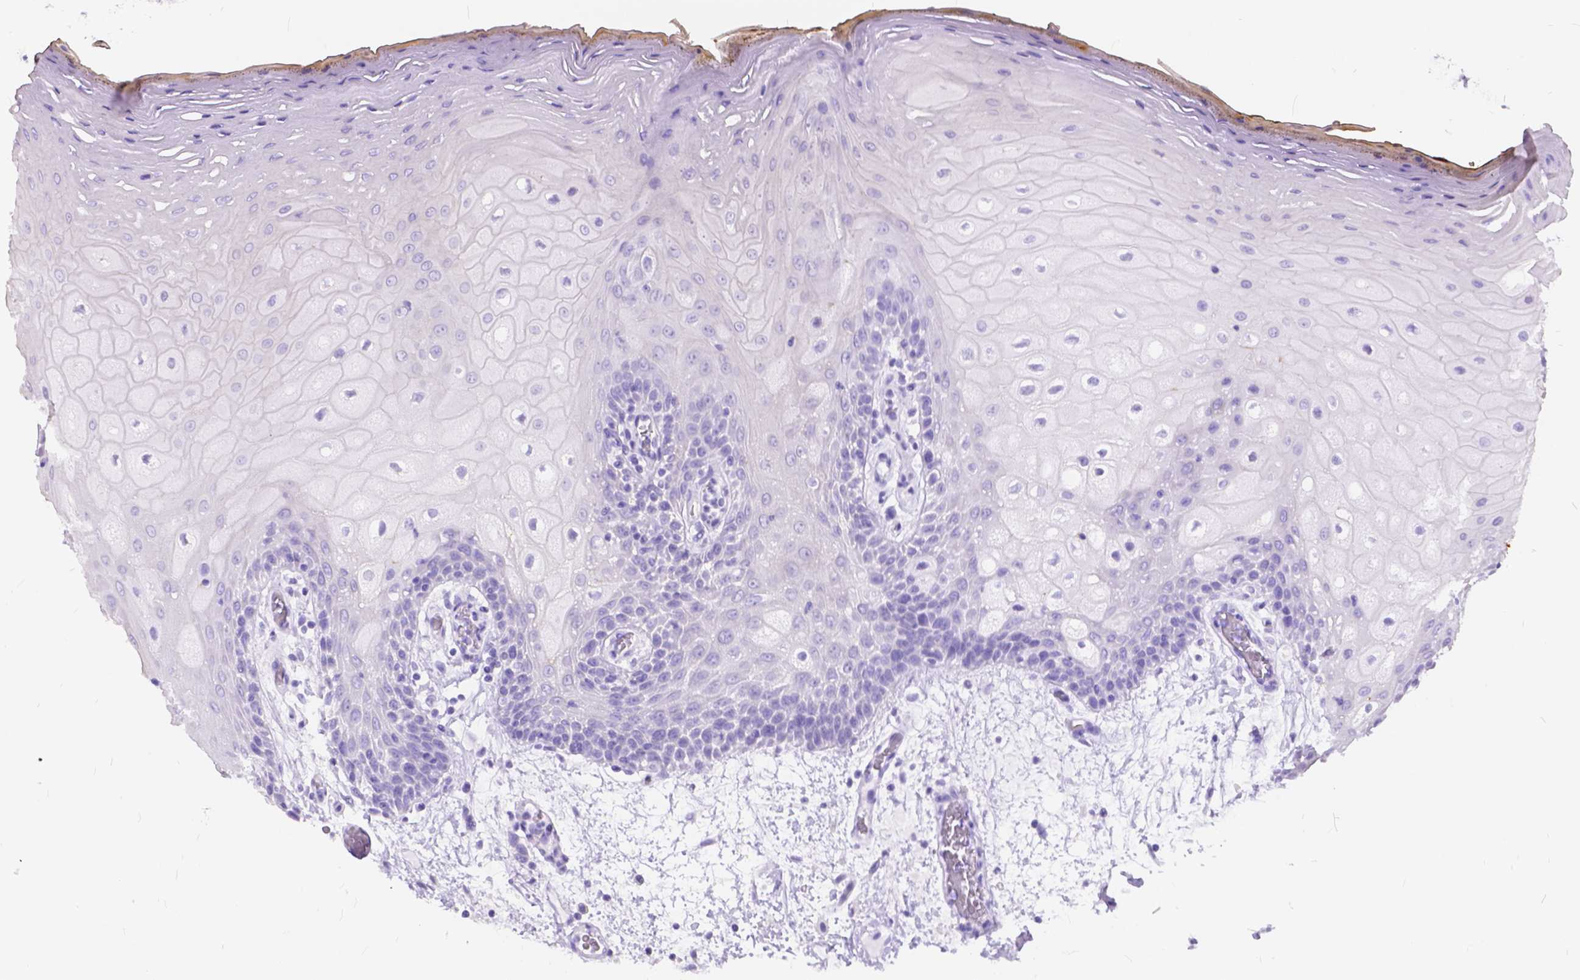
{"staining": {"intensity": "negative", "quantity": "none", "location": "none"}, "tissue": "oral mucosa", "cell_type": "Squamous epithelial cells", "image_type": "normal", "snomed": [{"axis": "morphology", "description": "Normal tissue, NOS"}, {"axis": "morphology", "description": "Squamous cell carcinoma, NOS"}, {"axis": "topography", "description": "Oral tissue"}, {"axis": "topography", "description": "Head-Neck"}], "caption": "Photomicrograph shows no significant protein expression in squamous epithelial cells of normal oral mucosa.", "gene": "FOXL2", "patient": {"sex": "male", "age": 52}}